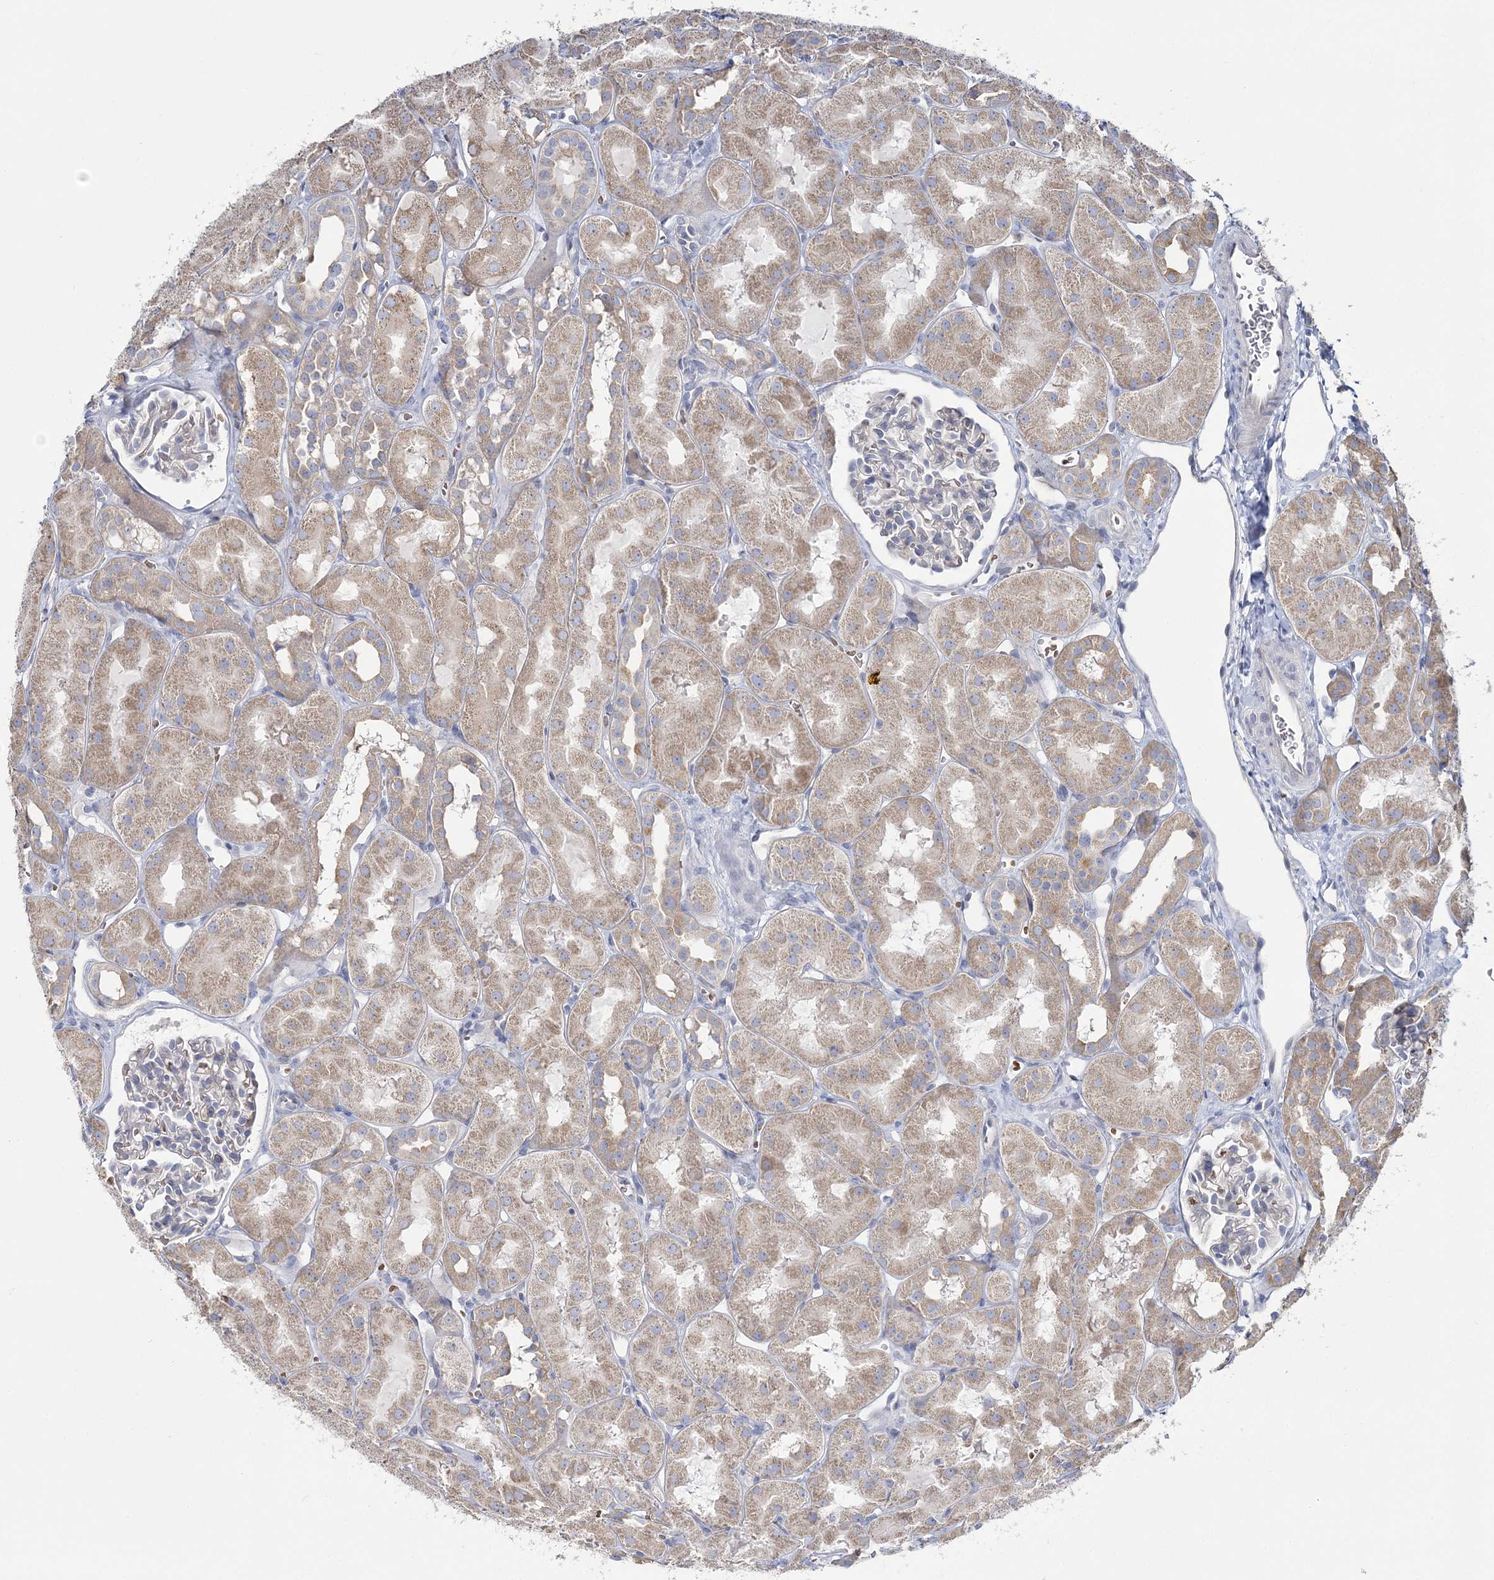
{"staining": {"intensity": "negative", "quantity": "none", "location": "none"}, "tissue": "kidney", "cell_type": "Cells in glomeruli", "image_type": "normal", "snomed": [{"axis": "morphology", "description": "Normal tissue, NOS"}, {"axis": "topography", "description": "Kidney"}, {"axis": "topography", "description": "Urinary bladder"}], "caption": "The immunohistochemistry micrograph has no significant expression in cells in glomeruli of kidney.", "gene": "ATP11B", "patient": {"sex": "male", "age": 16}}